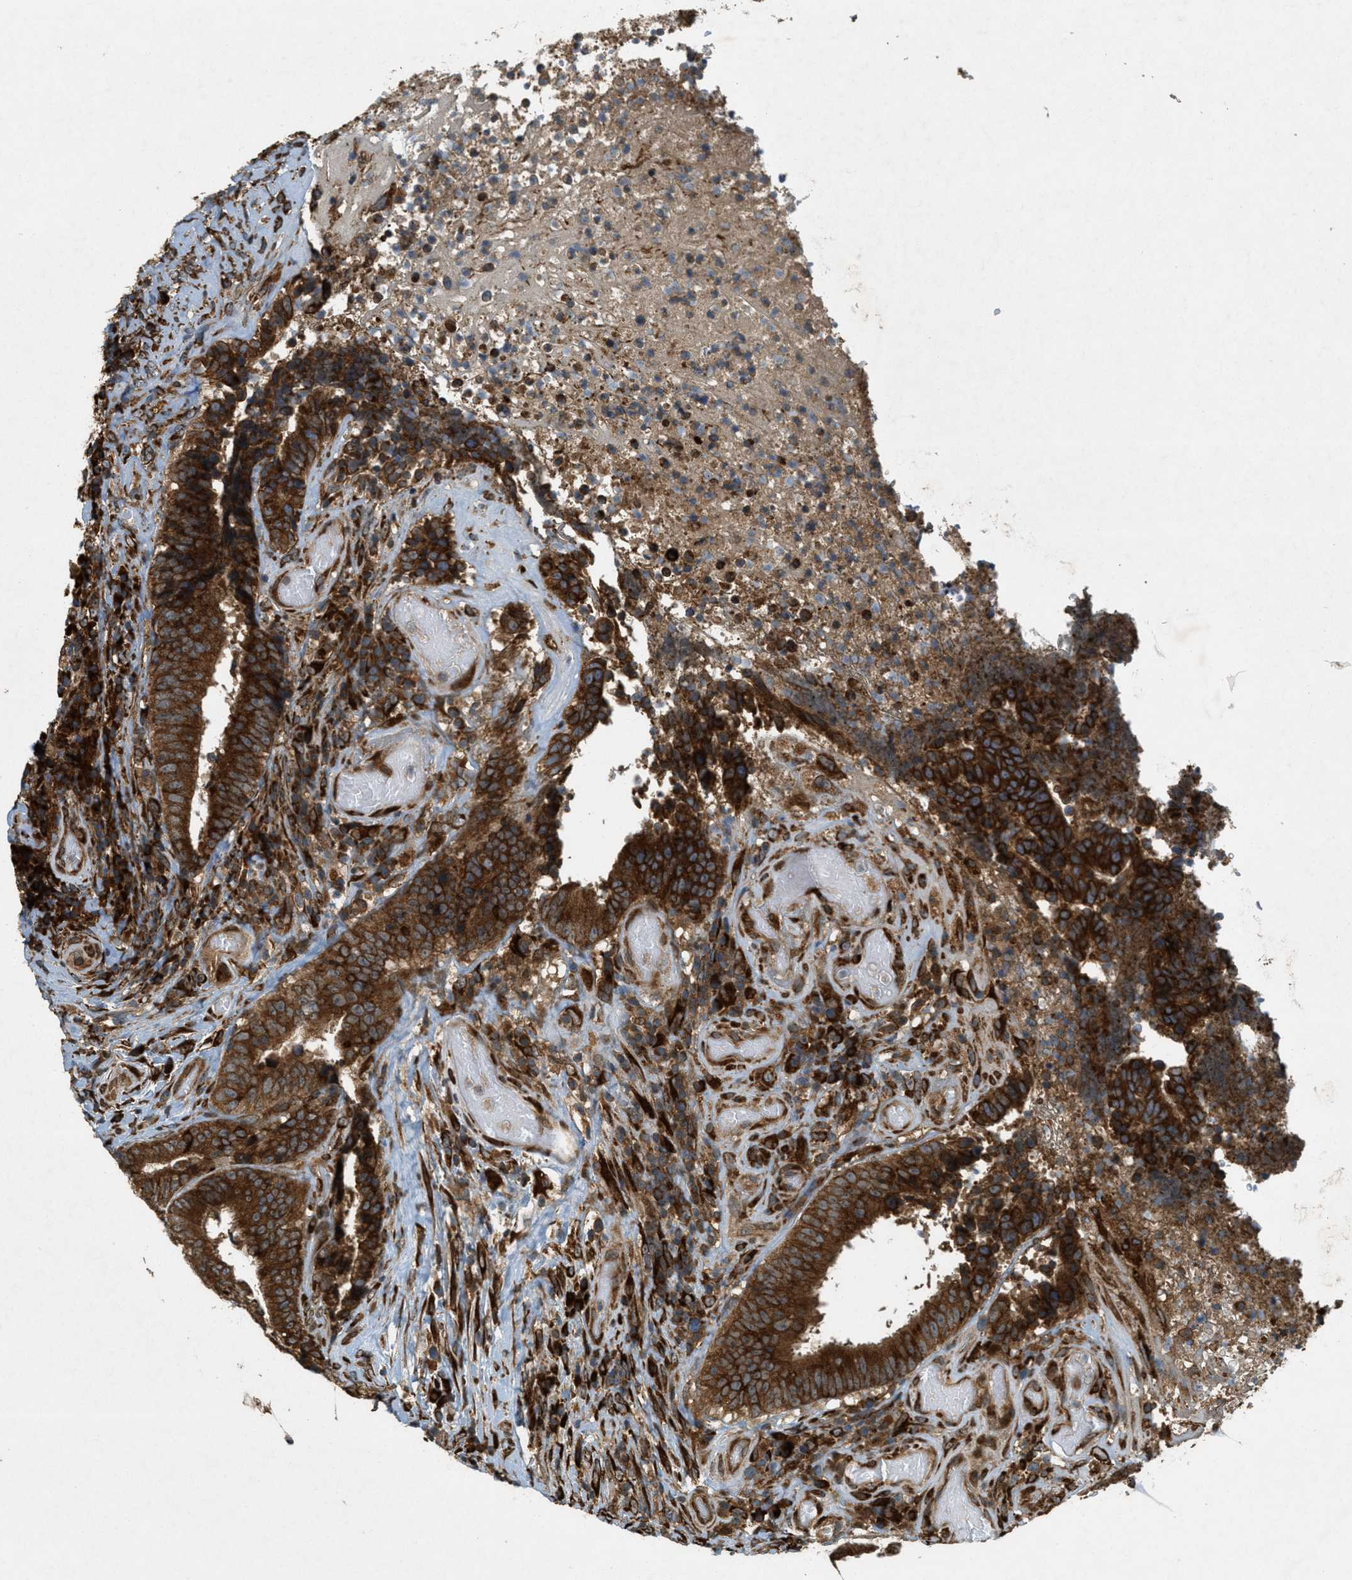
{"staining": {"intensity": "strong", "quantity": ">75%", "location": "cytoplasmic/membranous"}, "tissue": "colorectal cancer", "cell_type": "Tumor cells", "image_type": "cancer", "snomed": [{"axis": "morphology", "description": "Adenocarcinoma, NOS"}, {"axis": "topography", "description": "Rectum"}], "caption": "Immunohistochemical staining of human adenocarcinoma (colorectal) reveals high levels of strong cytoplasmic/membranous protein staining in about >75% of tumor cells.", "gene": "PCDH18", "patient": {"sex": "male", "age": 72}}